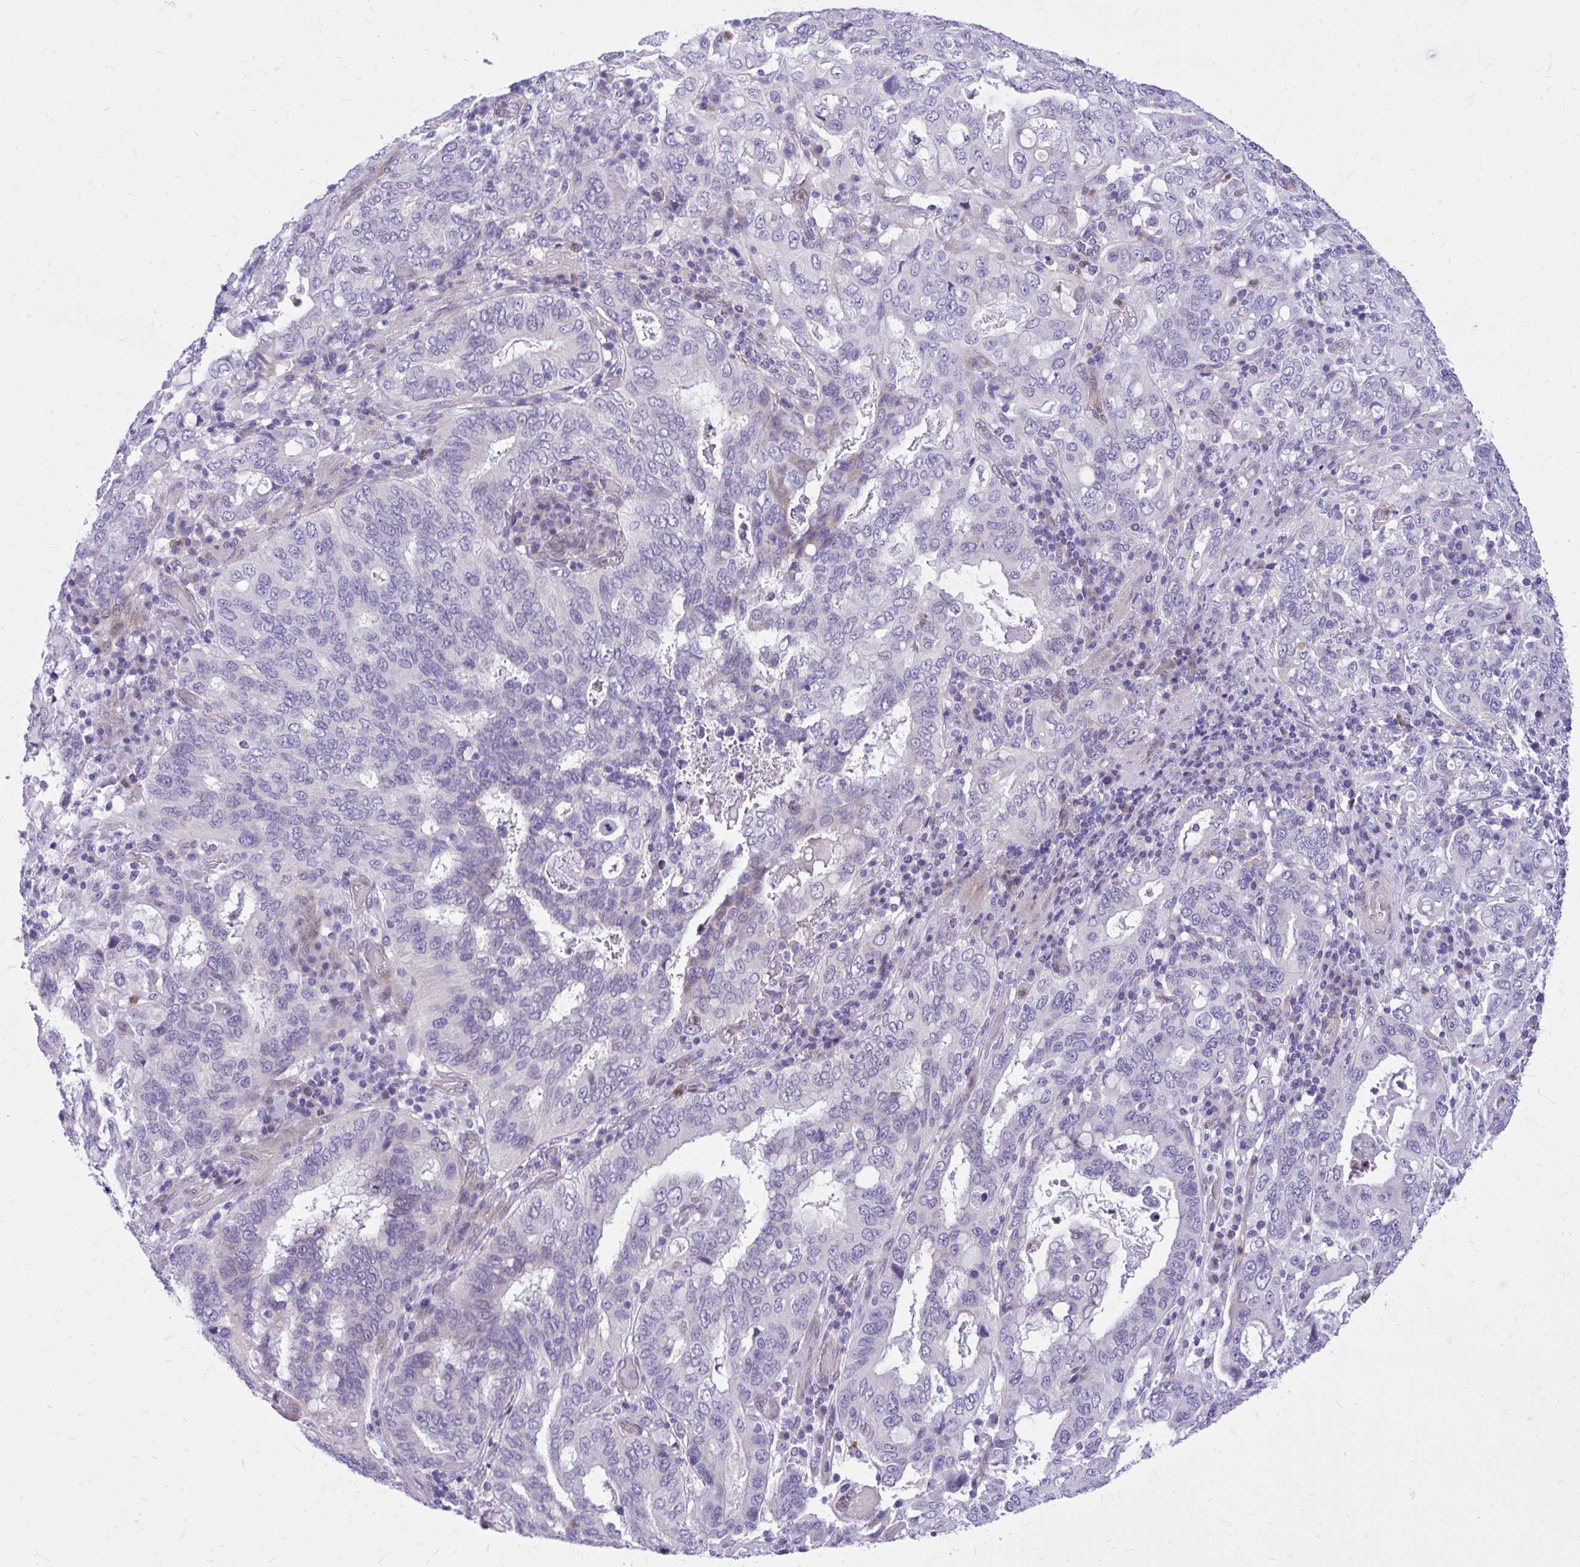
{"staining": {"intensity": "negative", "quantity": "none", "location": "none"}, "tissue": "stomach cancer", "cell_type": "Tumor cells", "image_type": "cancer", "snomed": [{"axis": "morphology", "description": "Adenocarcinoma, NOS"}, {"axis": "topography", "description": "Stomach, upper"}, {"axis": "topography", "description": "Stomach"}], "caption": "The photomicrograph displays no significant positivity in tumor cells of stomach cancer.", "gene": "ADAMTSL1", "patient": {"sex": "male", "age": 62}}